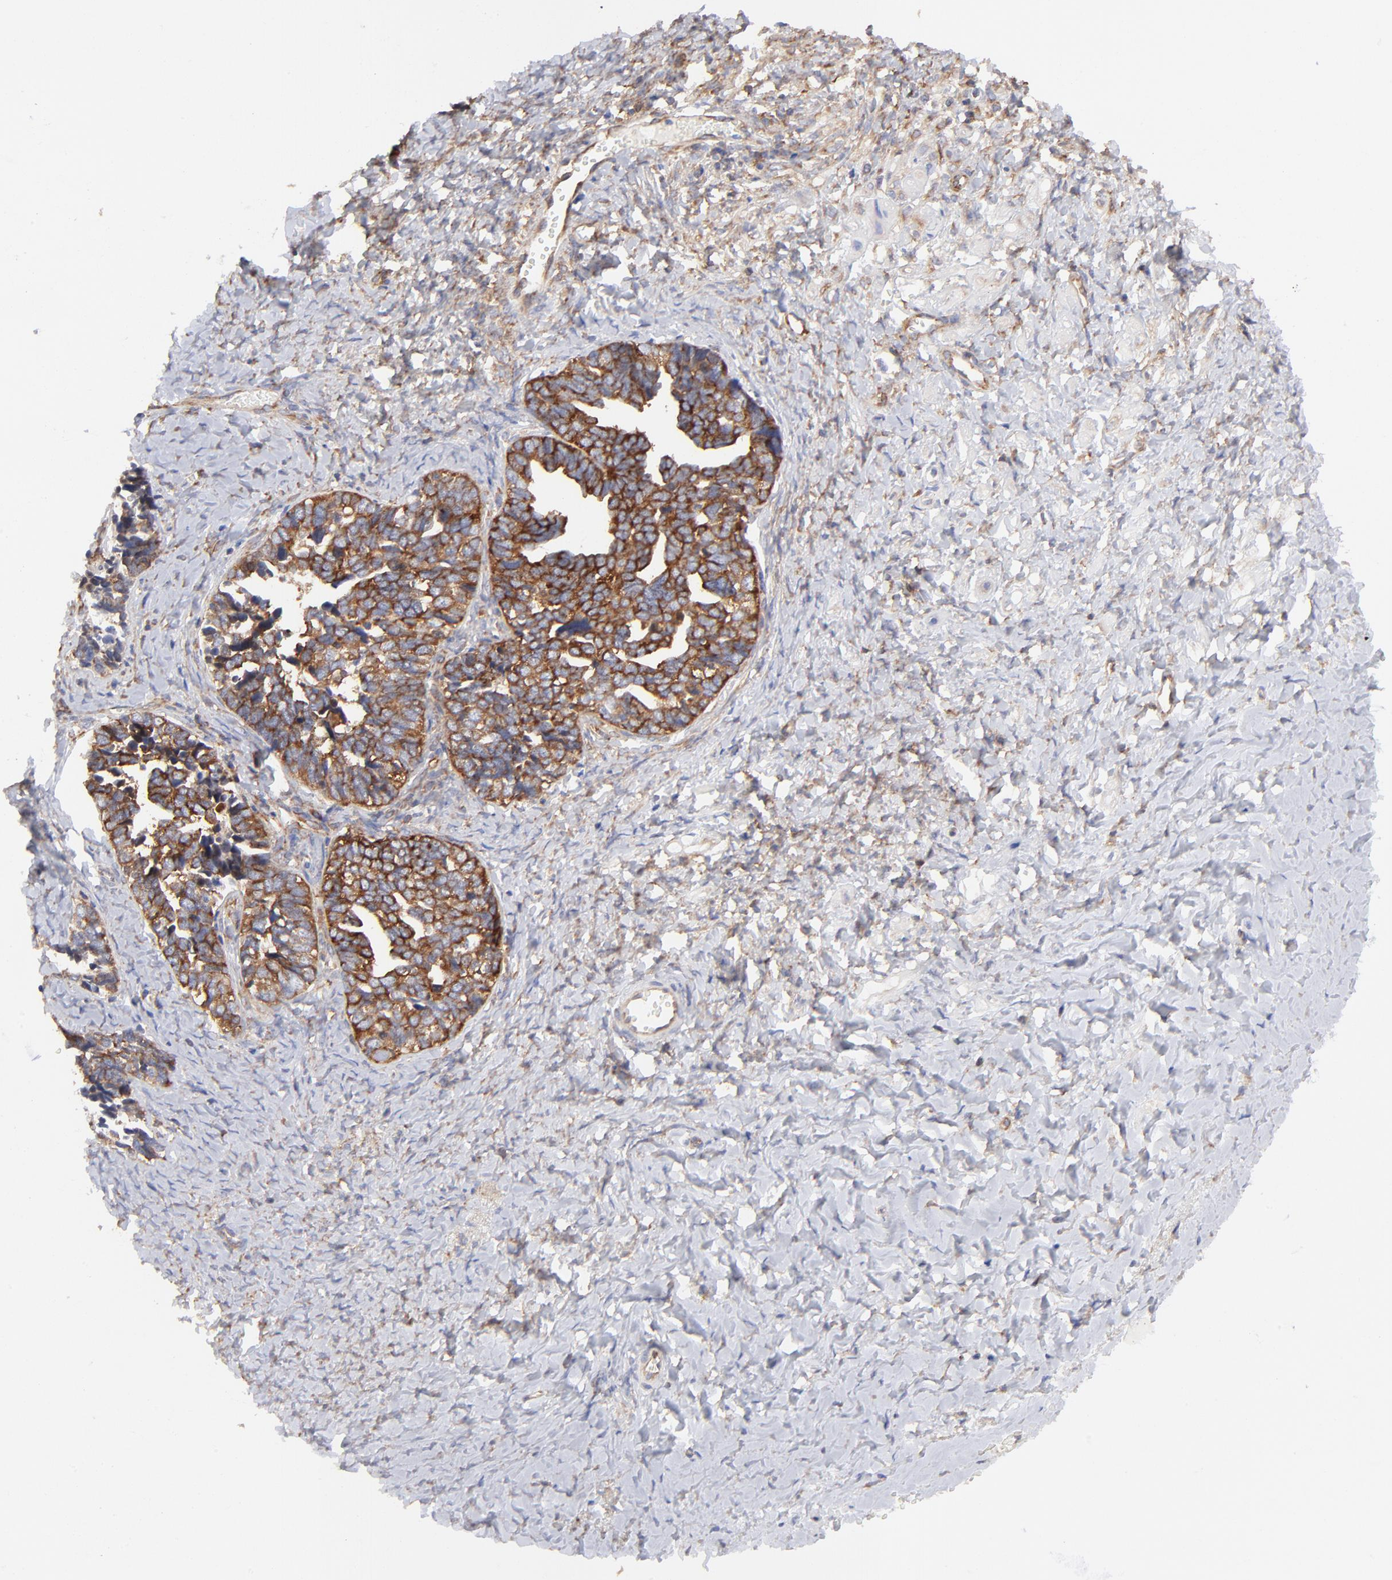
{"staining": {"intensity": "strong", "quantity": ">75%", "location": "cytoplasmic/membranous"}, "tissue": "ovarian cancer", "cell_type": "Tumor cells", "image_type": "cancer", "snomed": [{"axis": "morphology", "description": "Cystadenocarcinoma, serous, NOS"}, {"axis": "topography", "description": "Ovary"}], "caption": "Ovarian serous cystadenocarcinoma stained with a protein marker displays strong staining in tumor cells.", "gene": "EIF2AK2", "patient": {"sex": "female", "age": 77}}